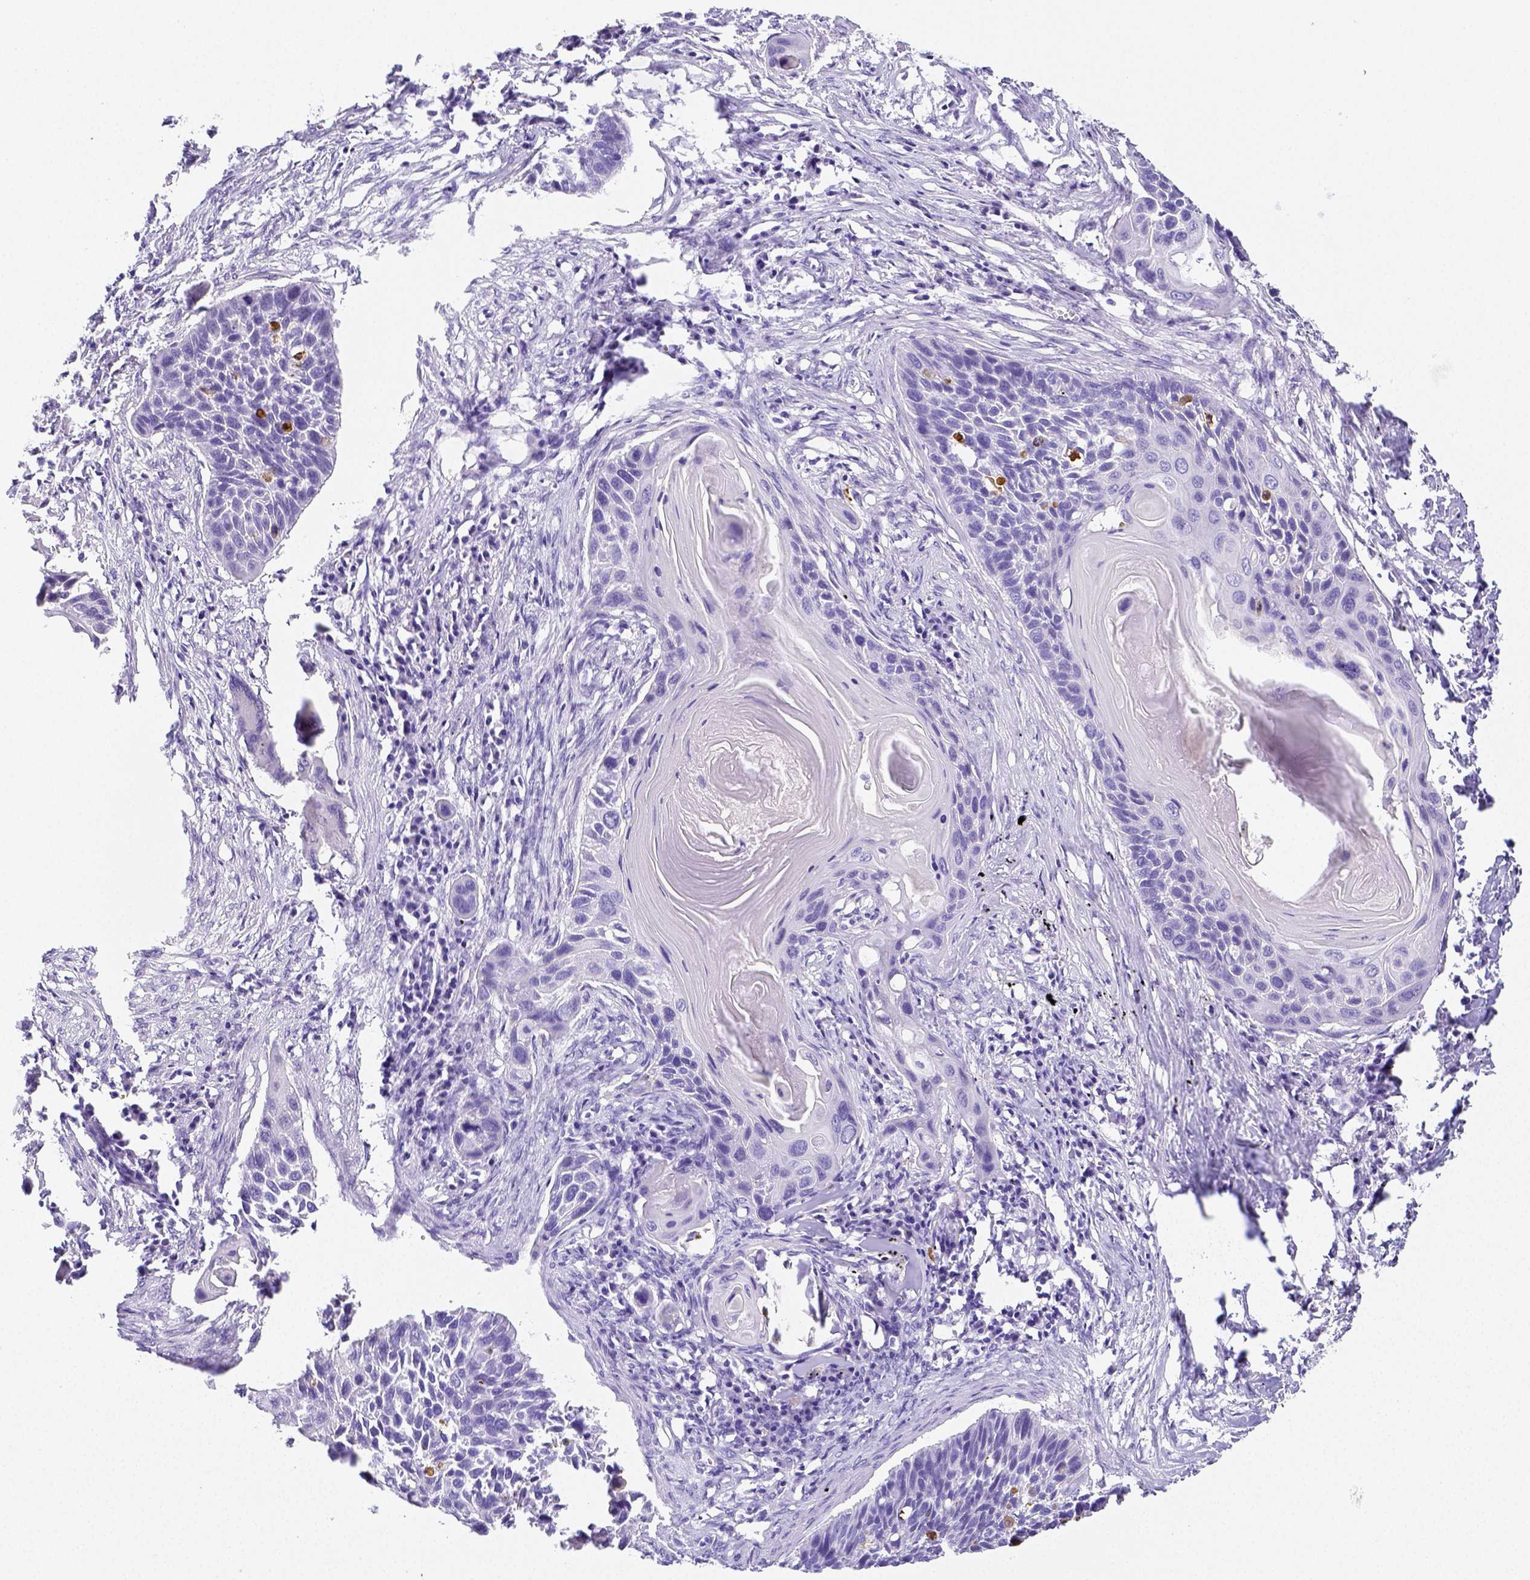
{"staining": {"intensity": "negative", "quantity": "none", "location": "none"}, "tissue": "lung cancer", "cell_type": "Tumor cells", "image_type": "cancer", "snomed": [{"axis": "morphology", "description": "Squamous cell carcinoma, NOS"}, {"axis": "topography", "description": "Lung"}], "caption": "A high-resolution micrograph shows immunohistochemistry (IHC) staining of squamous cell carcinoma (lung), which demonstrates no significant staining in tumor cells.", "gene": "ARHGAP36", "patient": {"sex": "male", "age": 78}}